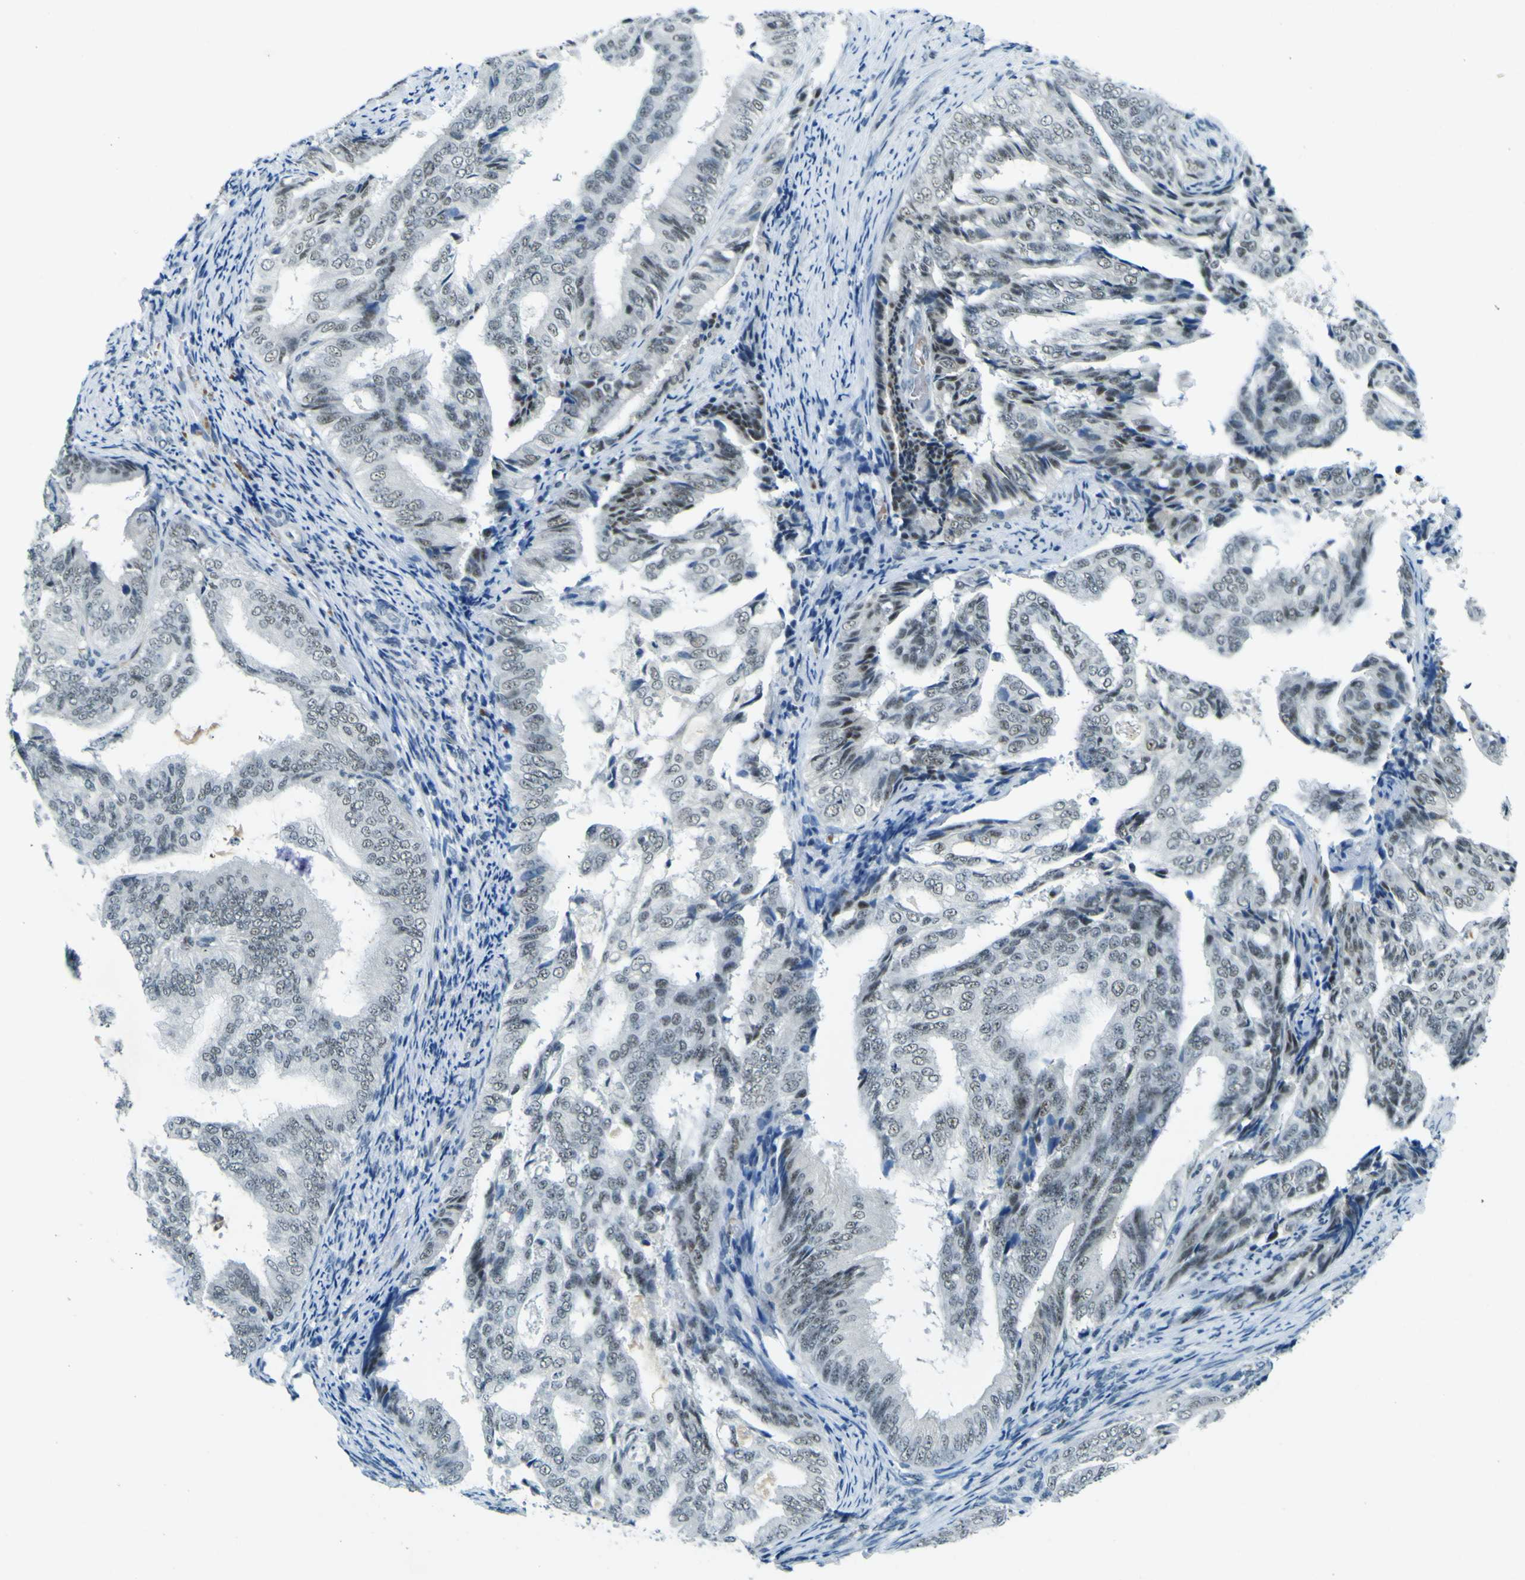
{"staining": {"intensity": "negative", "quantity": "none", "location": "none"}, "tissue": "endometrial cancer", "cell_type": "Tumor cells", "image_type": "cancer", "snomed": [{"axis": "morphology", "description": "Adenocarcinoma, NOS"}, {"axis": "topography", "description": "Endometrium"}], "caption": "The photomicrograph shows no staining of tumor cells in endometrial cancer.", "gene": "CEBPG", "patient": {"sex": "female", "age": 58}}